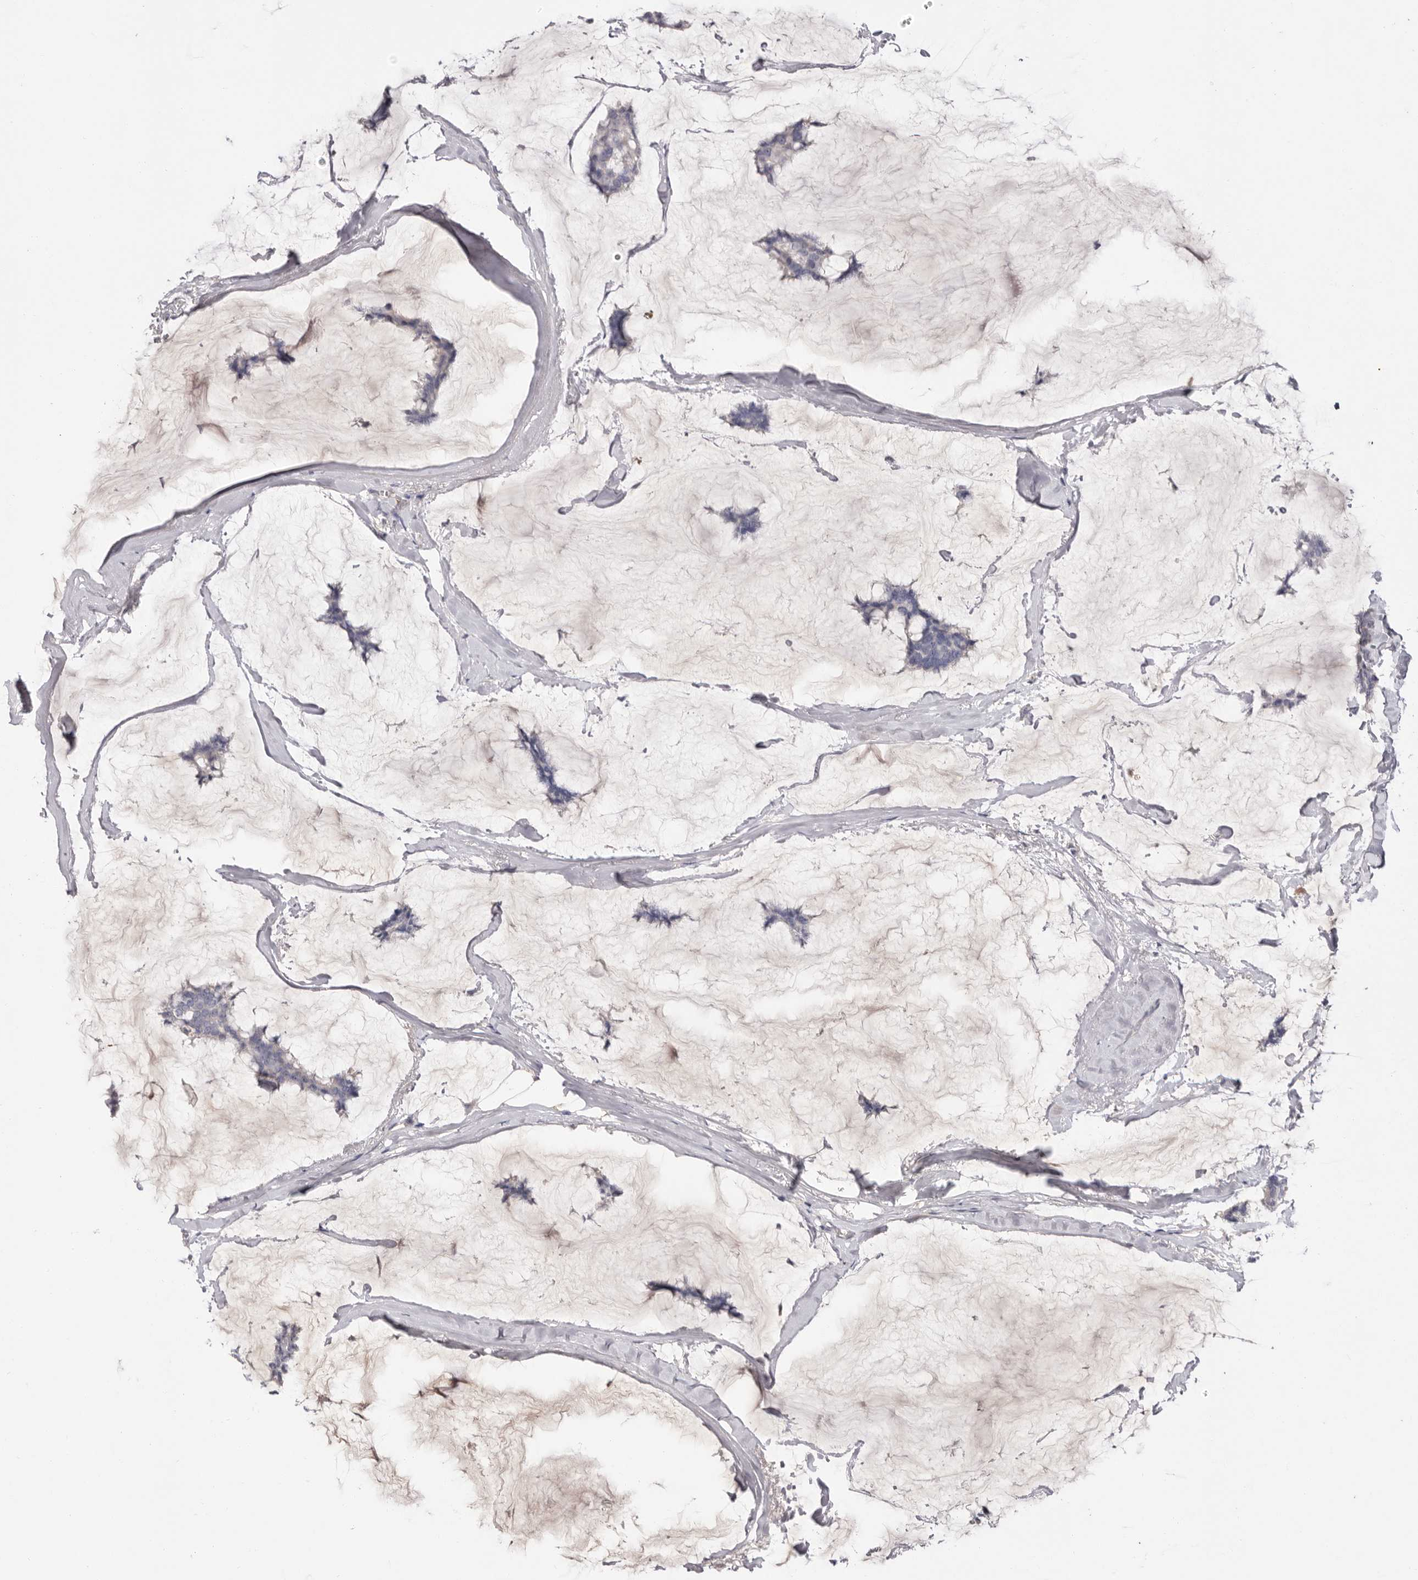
{"staining": {"intensity": "negative", "quantity": "none", "location": "none"}, "tissue": "breast cancer", "cell_type": "Tumor cells", "image_type": "cancer", "snomed": [{"axis": "morphology", "description": "Duct carcinoma"}, {"axis": "topography", "description": "Breast"}], "caption": "Immunohistochemistry (IHC) image of human breast invasive ductal carcinoma stained for a protein (brown), which displays no staining in tumor cells.", "gene": "LMLN", "patient": {"sex": "female", "age": 93}}